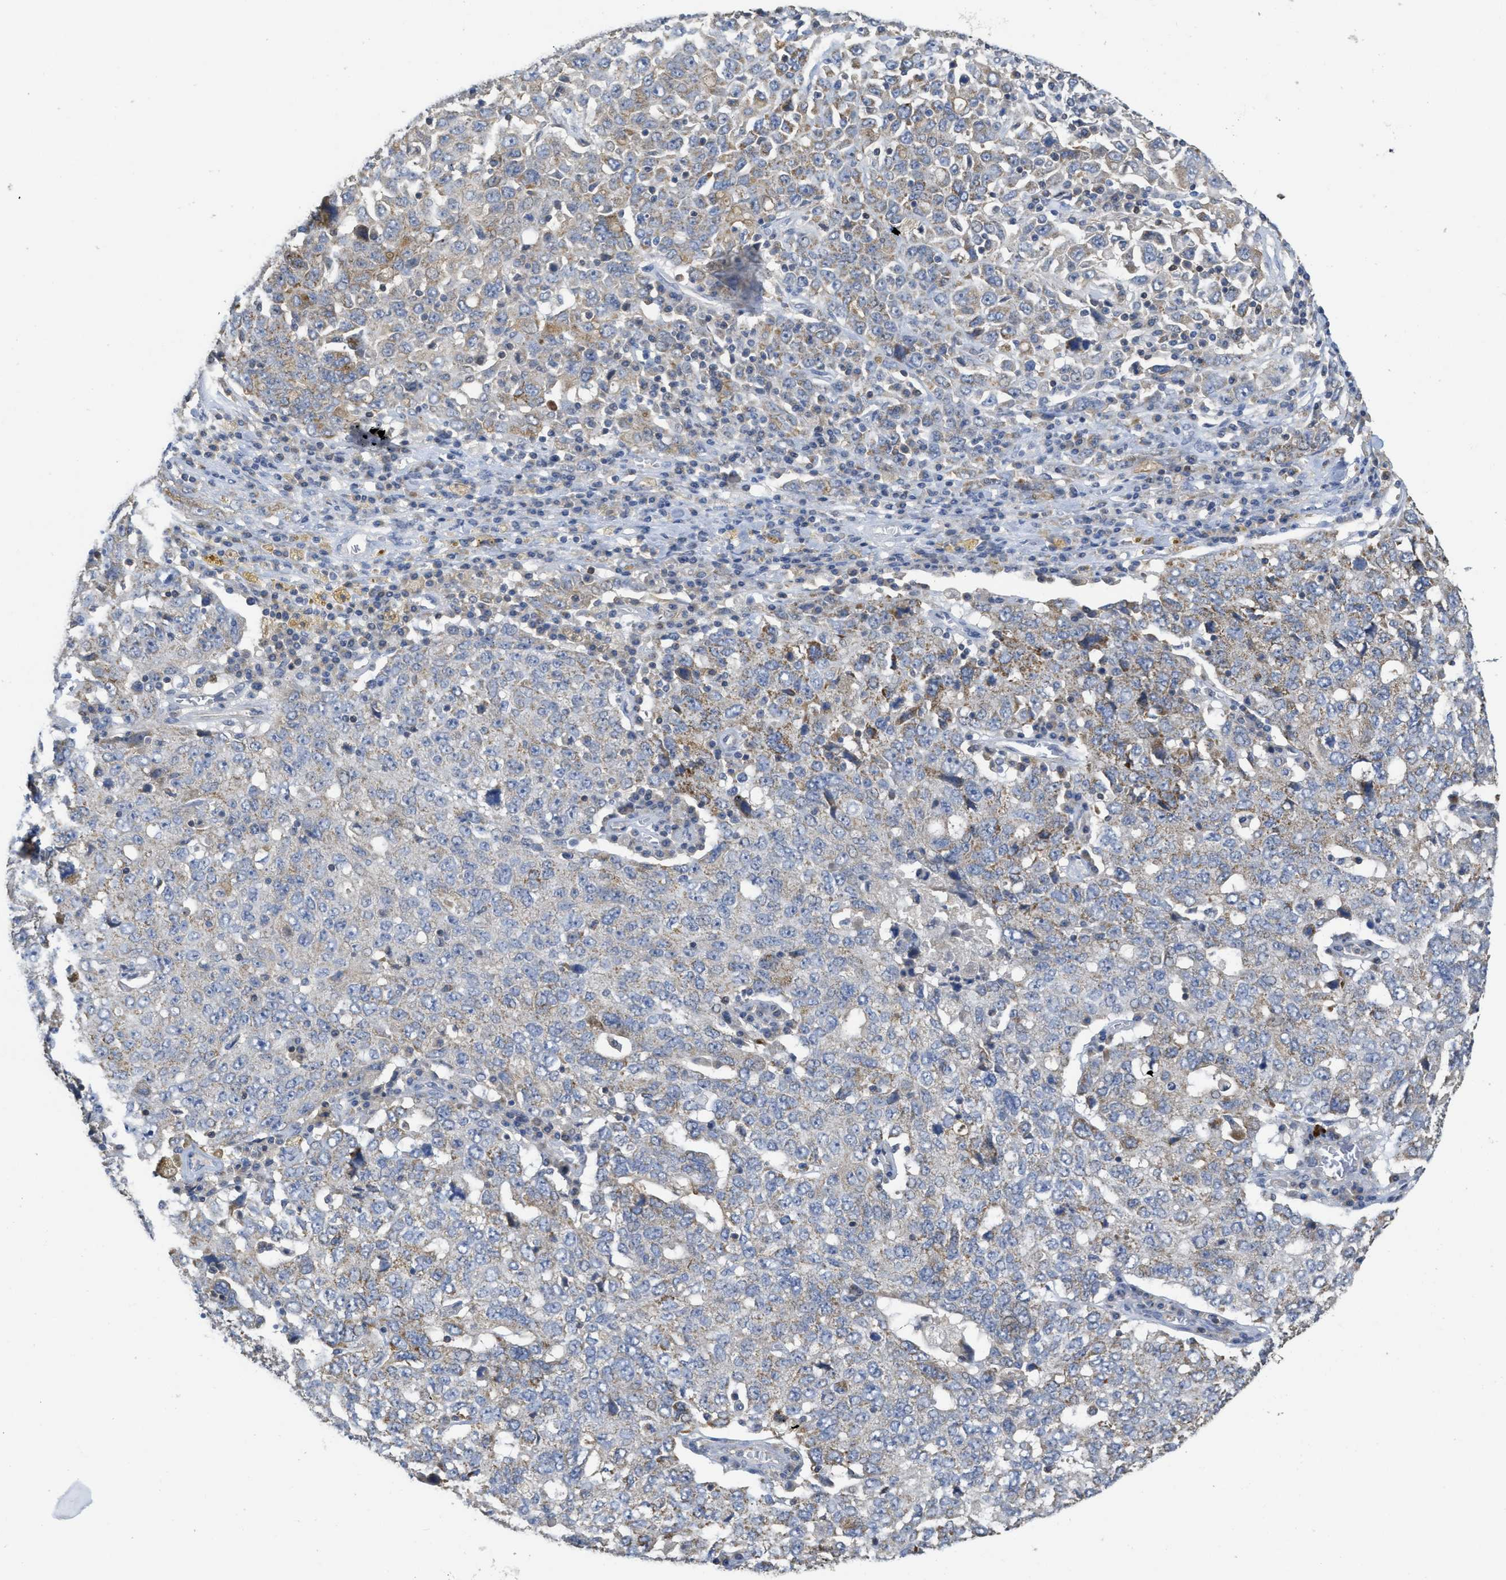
{"staining": {"intensity": "moderate", "quantity": "<25%", "location": "cytoplasmic/membranous"}, "tissue": "ovarian cancer", "cell_type": "Tumor cells", "image_type": "cancer", "snomed": [{"axis": "morphology", "description": "Carcinoma, endometroid"}, {"axis": "topography", "description": "Ovary"}], "caption": "IHC of endometroid carcinoma (ovarian) shows low levels of moderate cytoplasmic/membranous expression in about <25% of tumor cells.", "gene": "SFXN2", "patient": {"sex": "female", "age": 62}}